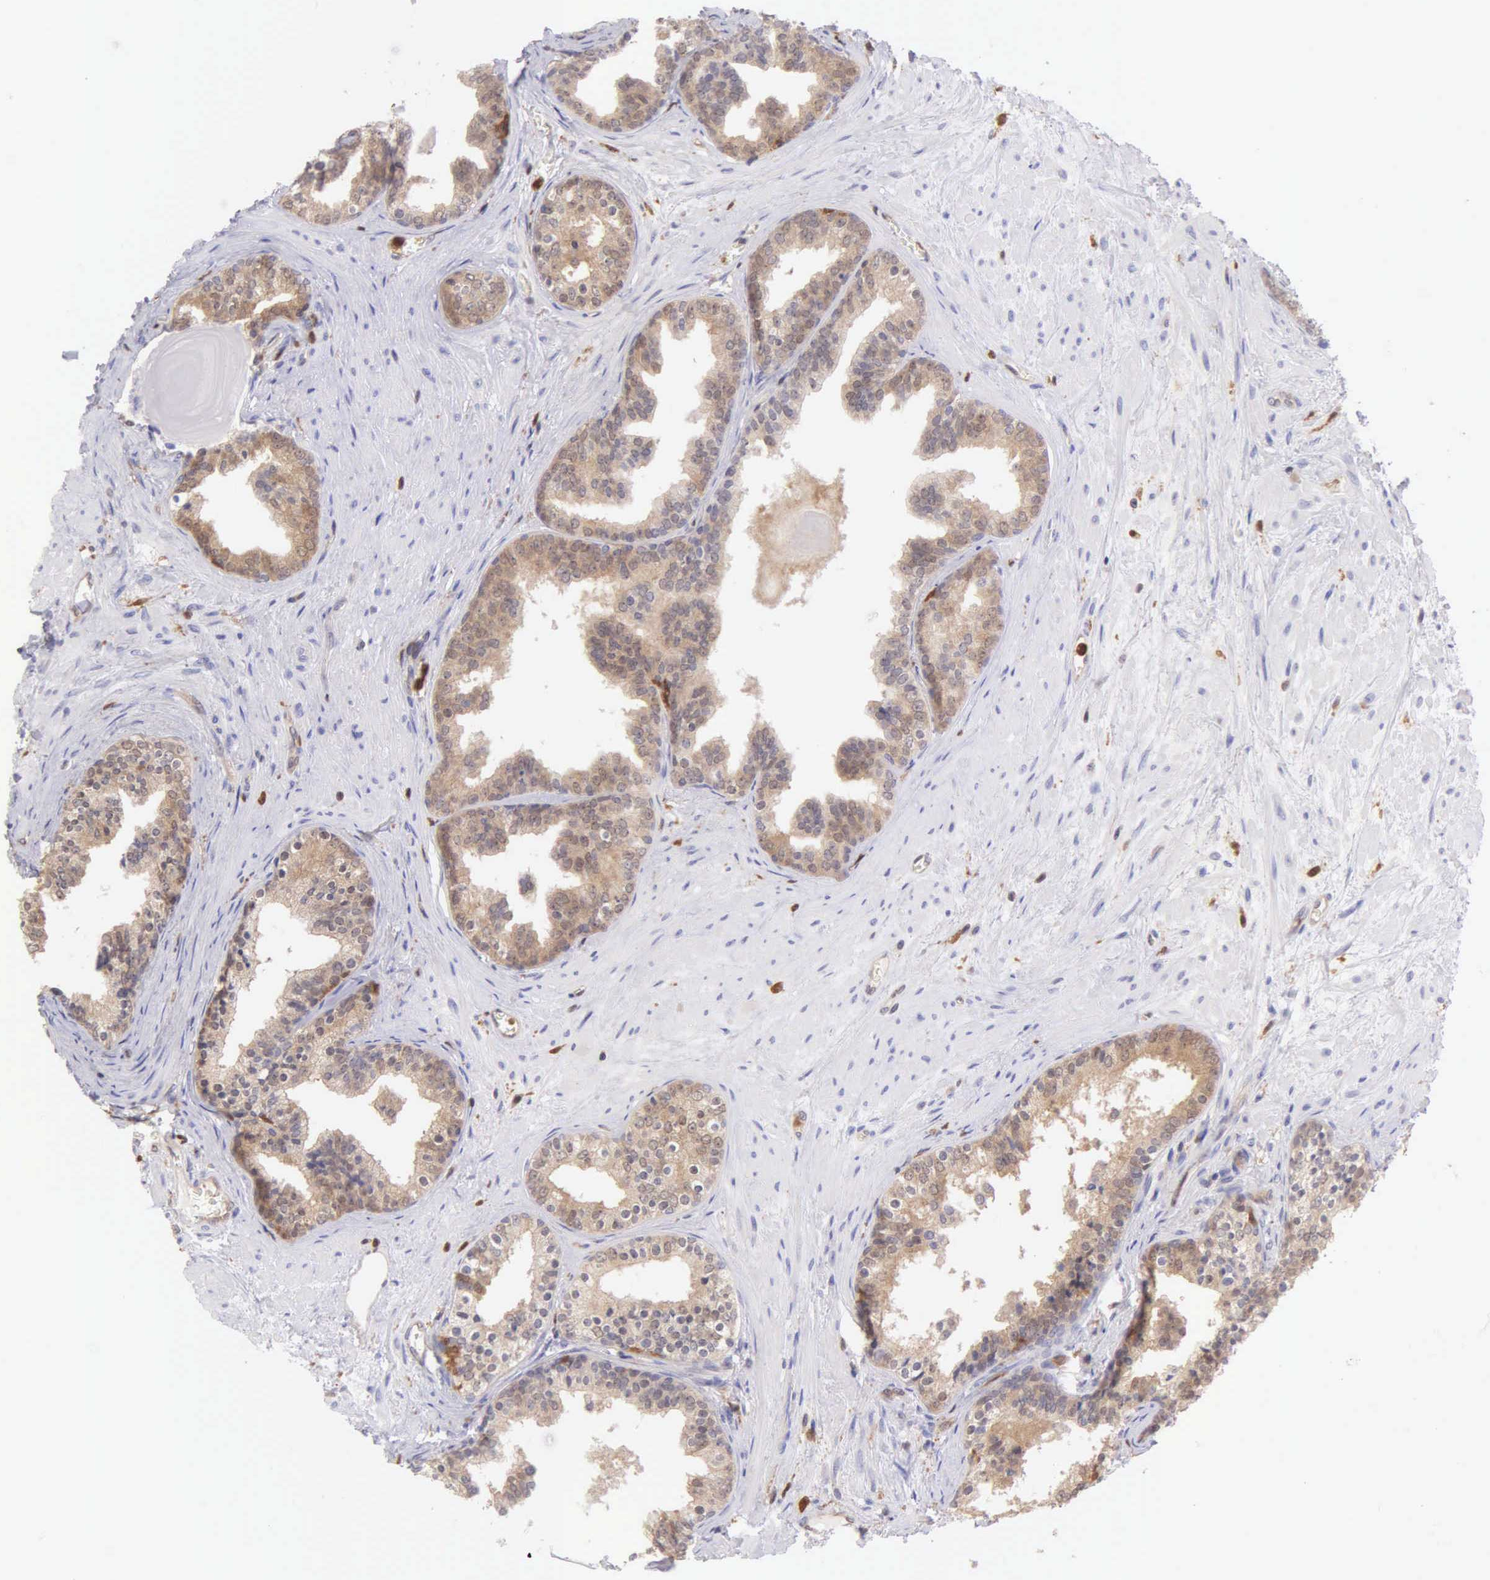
{"staining": {"intensity": "moderate", "quantity": ">75%", "location": "cytoplasmic/membranous"}, "tissue": "prostate", "cell_type": "Glandular cells", "image_type": "normal", "snomed": [{"axis": "morphology", "description": "Normal tissue, NOS"}, {"axis": "topography", "description": "Prostate"}], "caption": "Immunohistochemistry (IHC) photomicrograph of unremarkable human prostate stained for a protein (brown), which demonstrates medium levels of moderate cytoplasmic/membranous staining in approximately >75% of glandular cells.", "gene": "BID", "patient": {"sex": "male", "age": 65}}